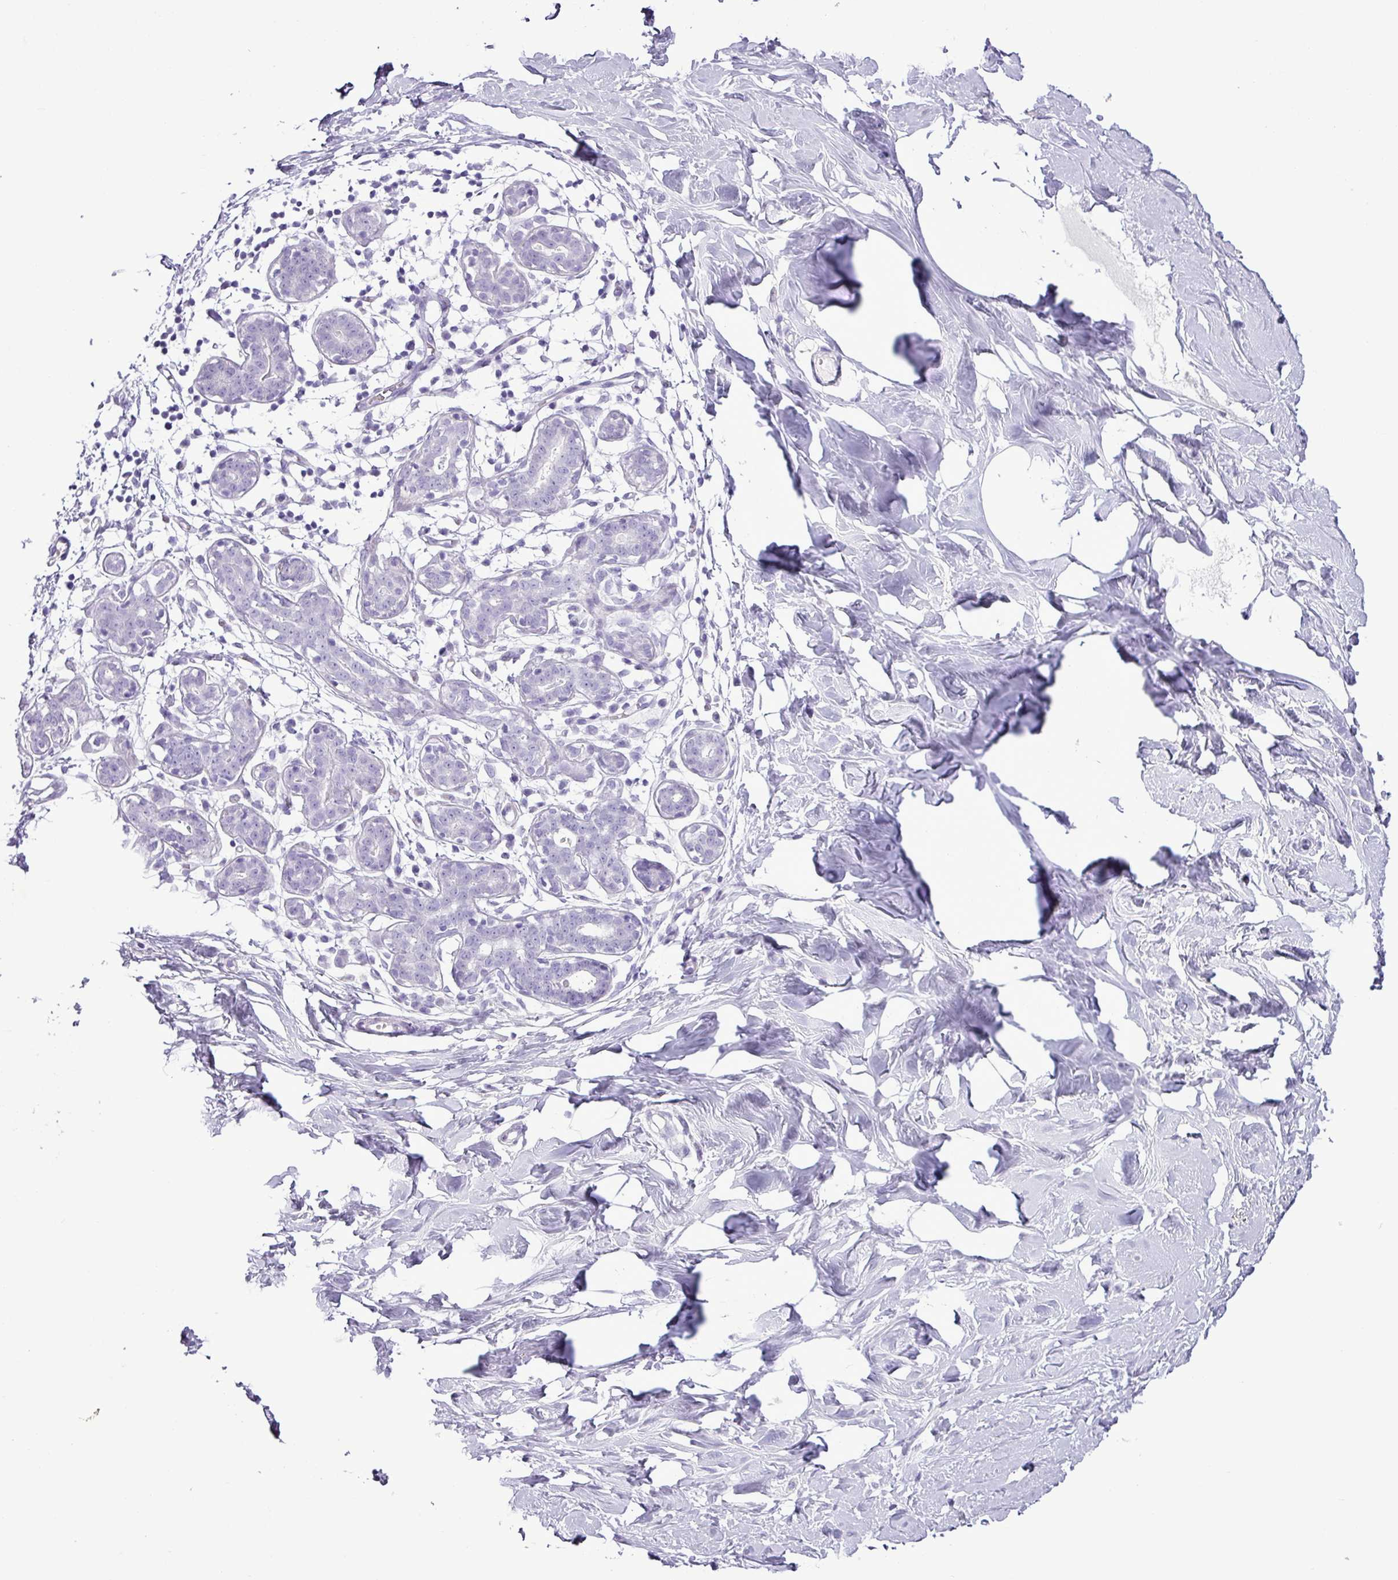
{"staining": {"intensity": "negative", "quantity": "none", "location": "none"}, "tissue": "breast", "cell_type": "Adipocytes", "image_type": "normal", "snomed": [{"axis": "morphology", "description": "Normal tissue, NOS"}, {"axis": "topography", "description": "Breast"}], "caption": "DAB immunohistochemical staining of unremarkable human breast displays no significant positivity in adipocytes.", "gene": "ALDH3A1", "patient": {"sex": "female", "age": 27}}